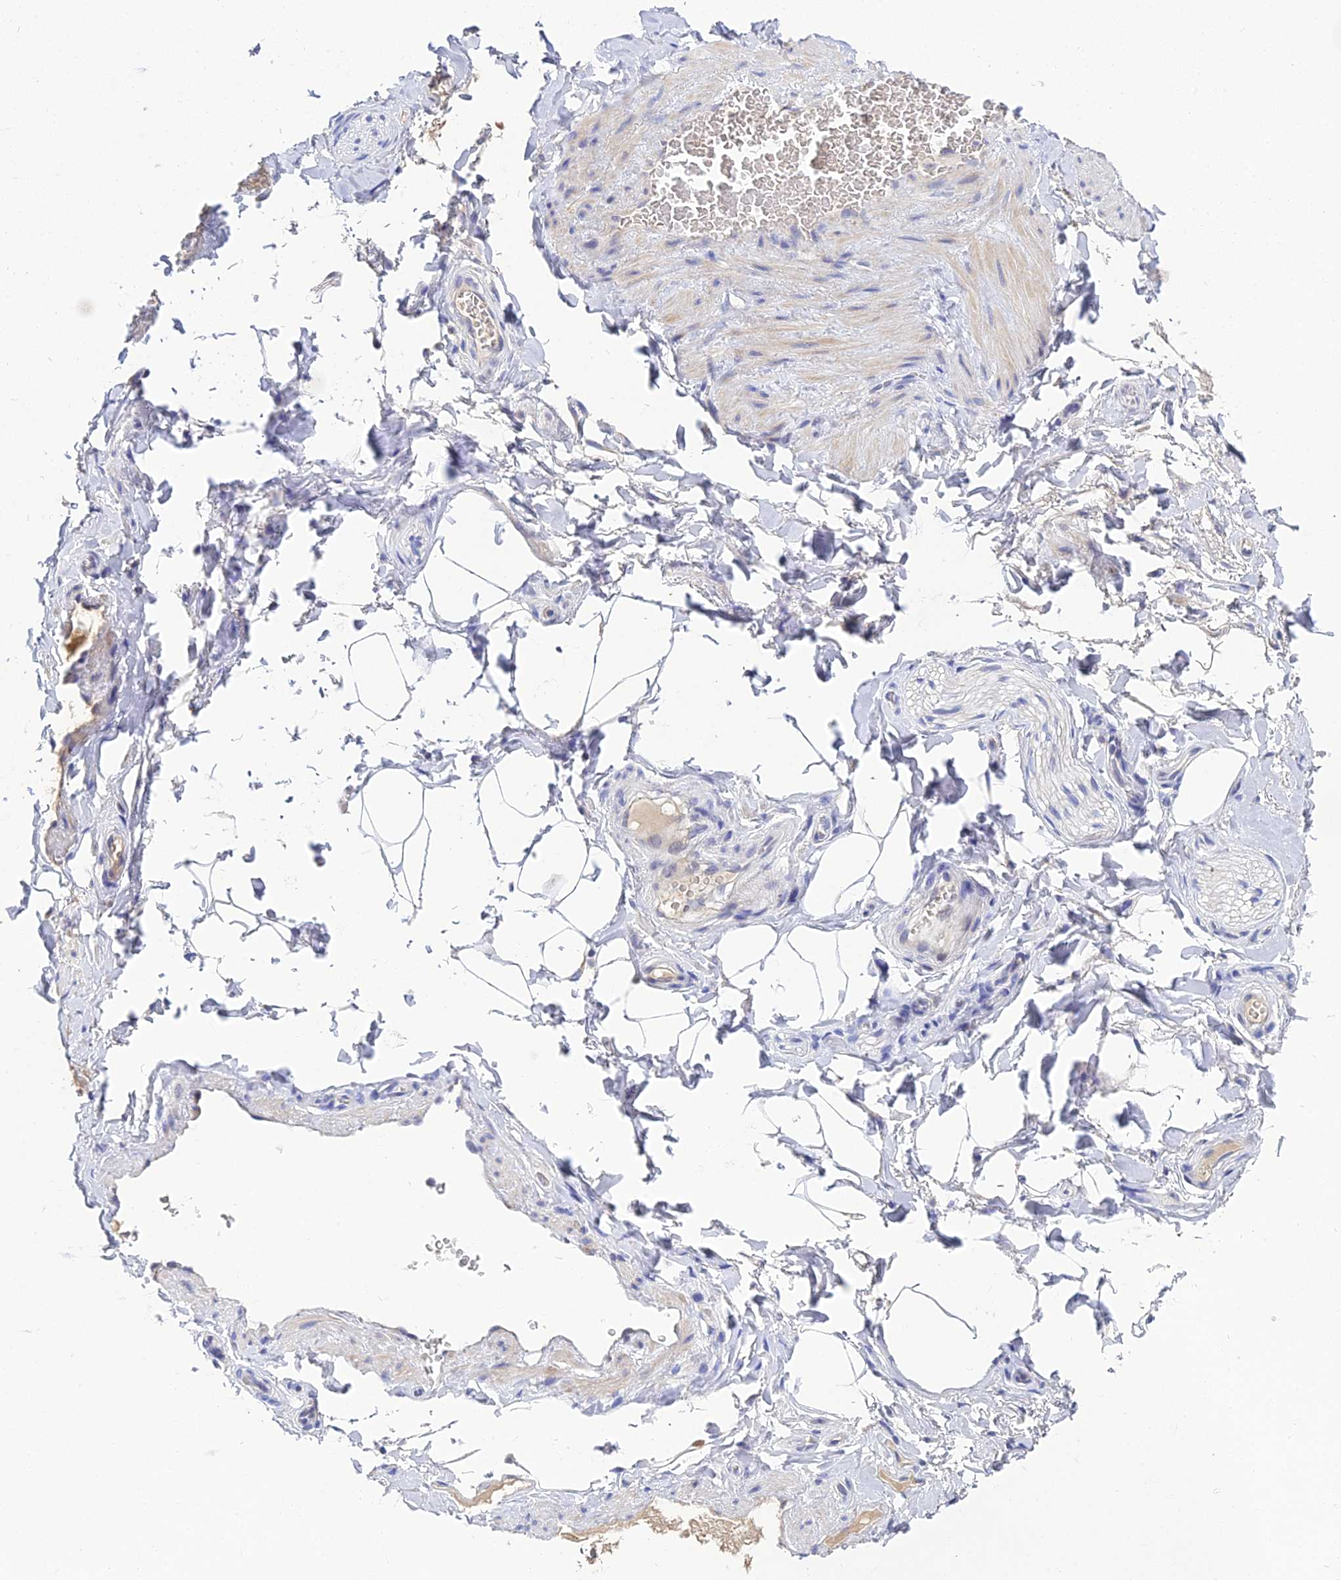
{"staining": {"intensity": "negative", "quantity": "none", "location": "none"}, "tissue": "adipose tissue", "cell_type": "Adipocytes", "image_type": "normal", "snomed": [{"axis": "morphology", "description": "Normal tissue, NOS"}, {"axis": "topography", "description": "Soft tissue"}, {"axis": "topography", "description": "Vascular tissue"}], "caption": "Immunohistochemistry image of benign human adipose tissue stained for a protein (brown), which displays no expression in adipocytes.", "gene": "ZXDA", "patient": {"sex": "male", "age": 54}}